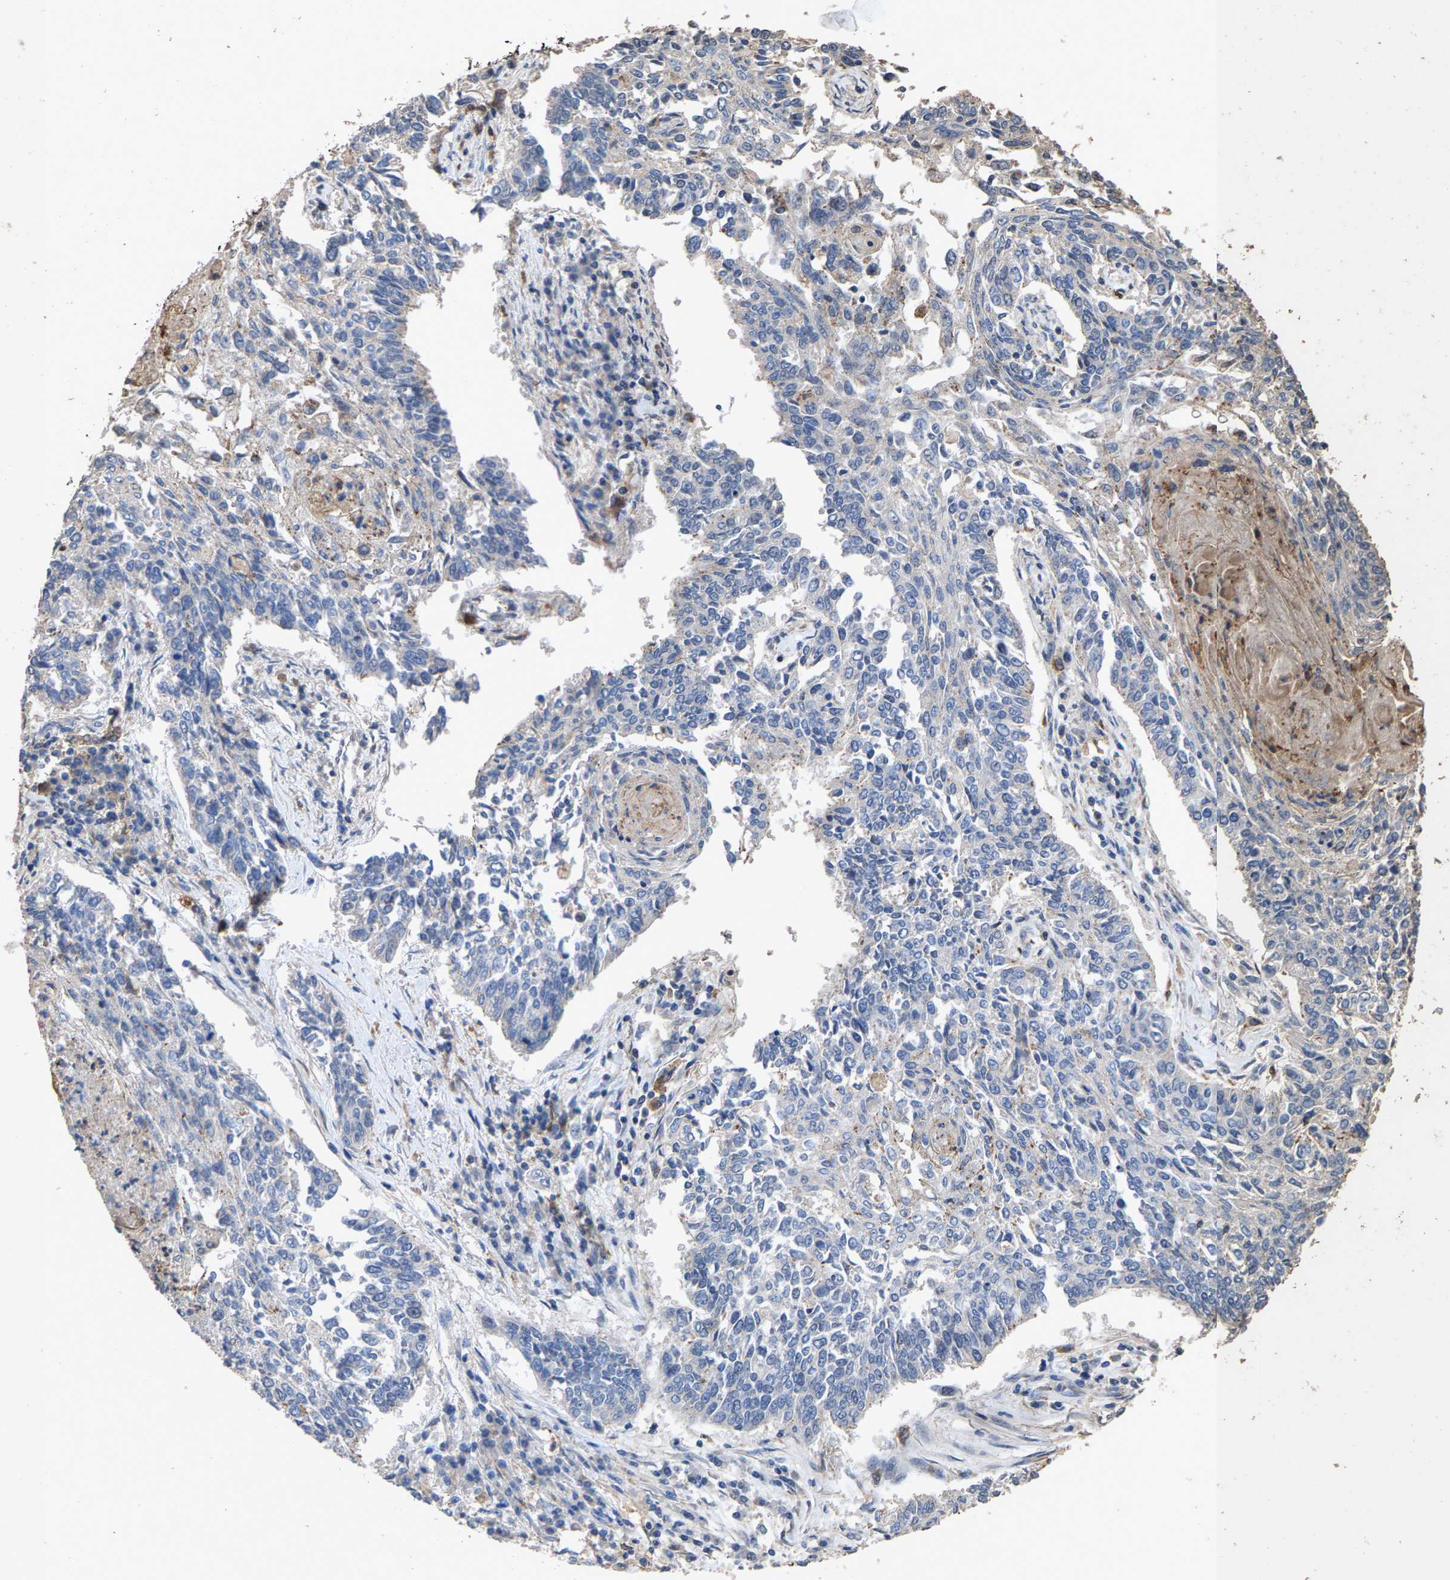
{"staining": {"intensity": "negative", "quantity": "none", "location": "none"}, "tissue": "lung cancer", "cell_type": "Tumor cells", "image_type": "cancer", "snomed": [{"axis": "morphology", "description": "Normal tissue, NOS"}, {"axis": "morphology", "description": "Squamous cell carcinoma, NOS"}, {"axis": "topography", "description": "Cartilage tissue"}, {"axis": "topography", "description": "Bronchus"}, {"axis": "topography", "description": "Lung"}], "caption": "A high-resolution photomicrograph shows IHC staining of lung cancer, which demonstrates no significant staining in tumor cells.", "gene": "TDRKH", "patient": {"sex": "female", "age": 49}}